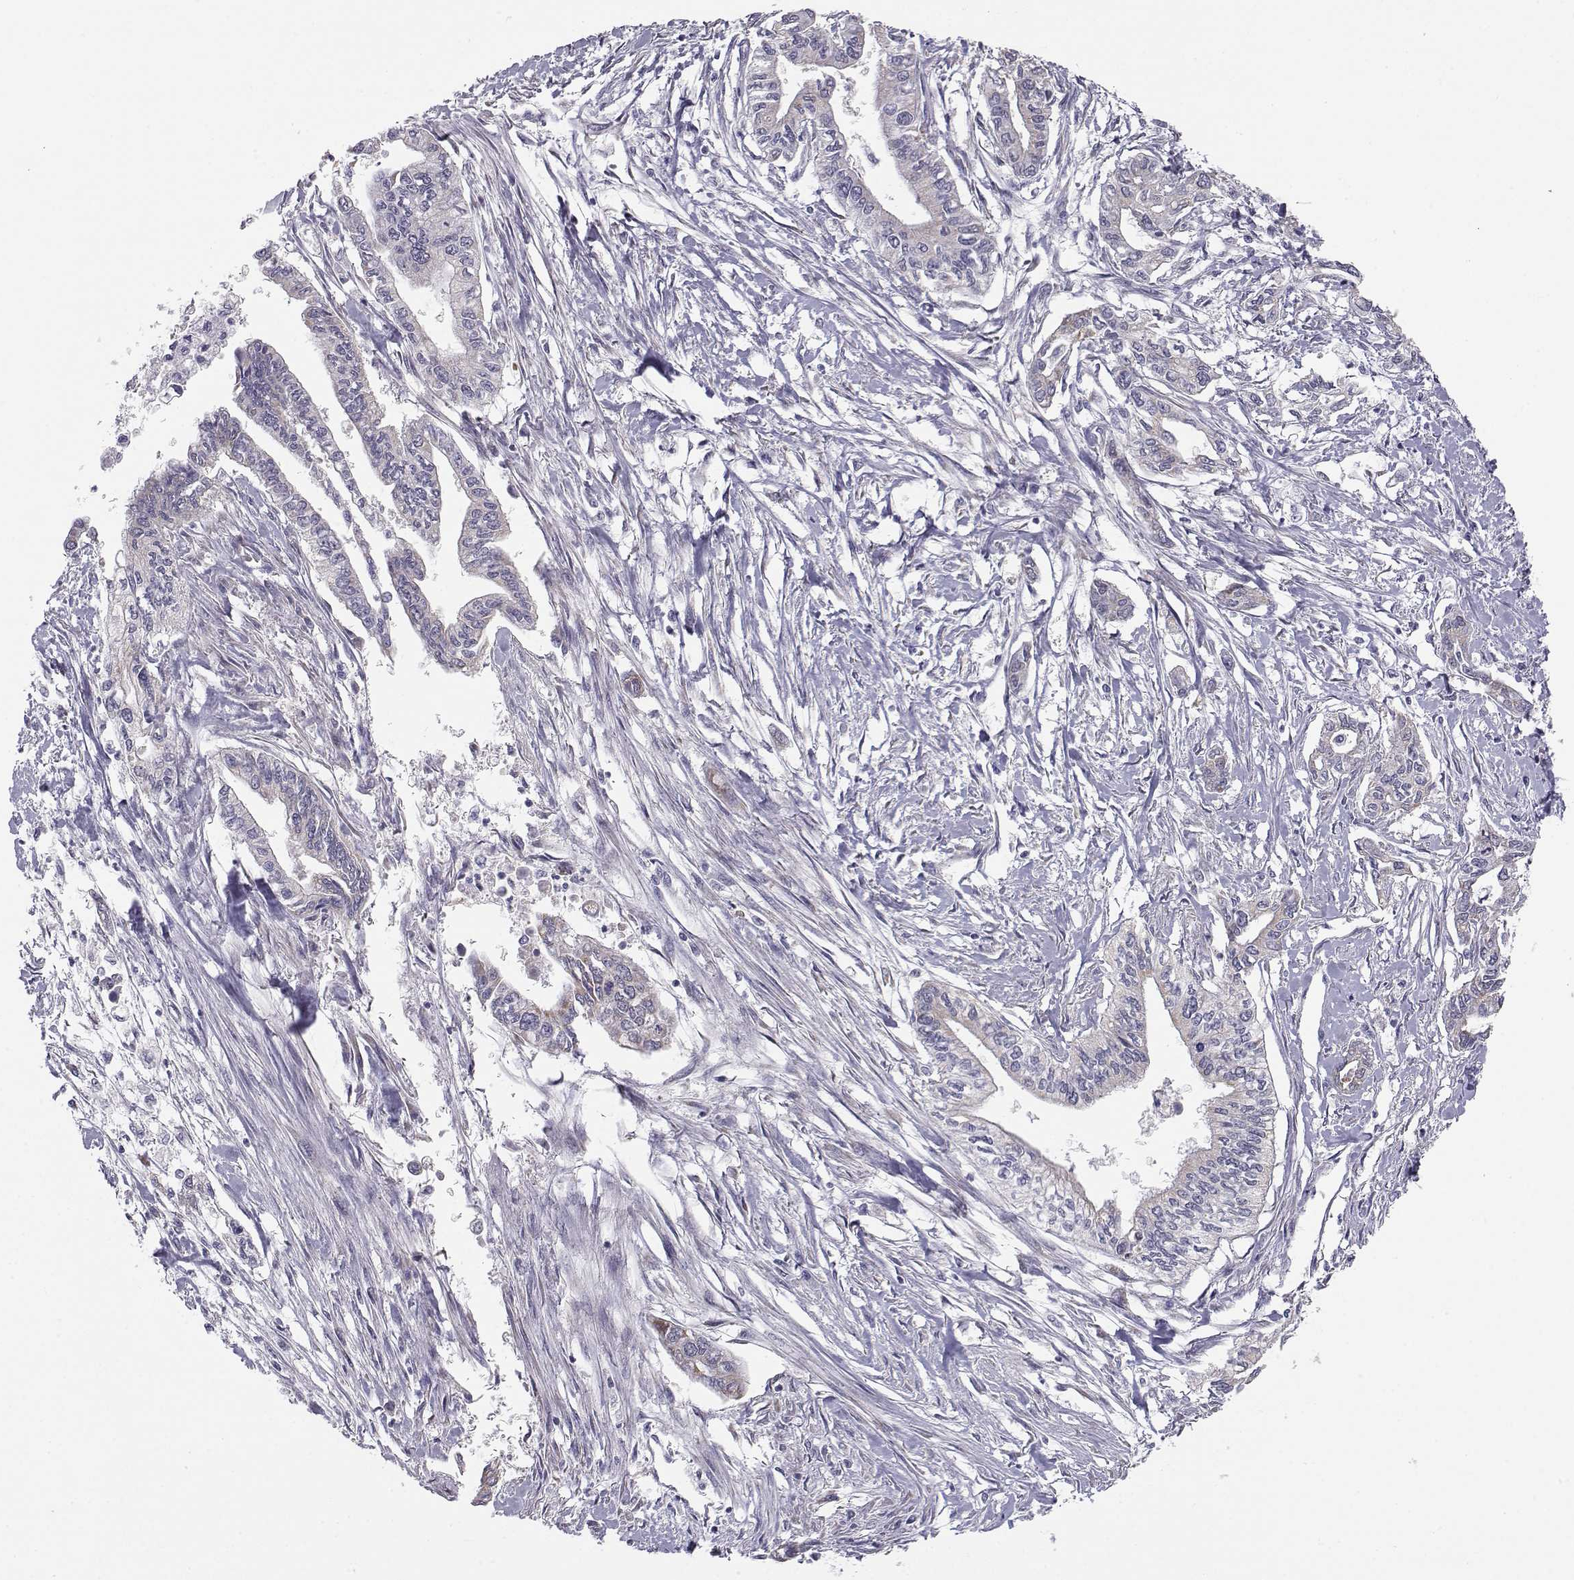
{"staining": {"intensity": "negative", "quantity": "none", "location": "none"}, "tissue": "pancreatic cancer", "cell_type": "Tumor cells", "image_type": "cancer", "snomed": [{"axis": "morphology", "description": "Adenocarcinoma, NOS"}, {"axis": "topography", "description": "Pancreas"}], "caption": "Immunohistochemical staining of human adenocarcinoma (pancreatic) reveals no significant positivity in tumor cells.", "gene": "KCNMB4", "patient": {"sex": "male", "age": 60}}